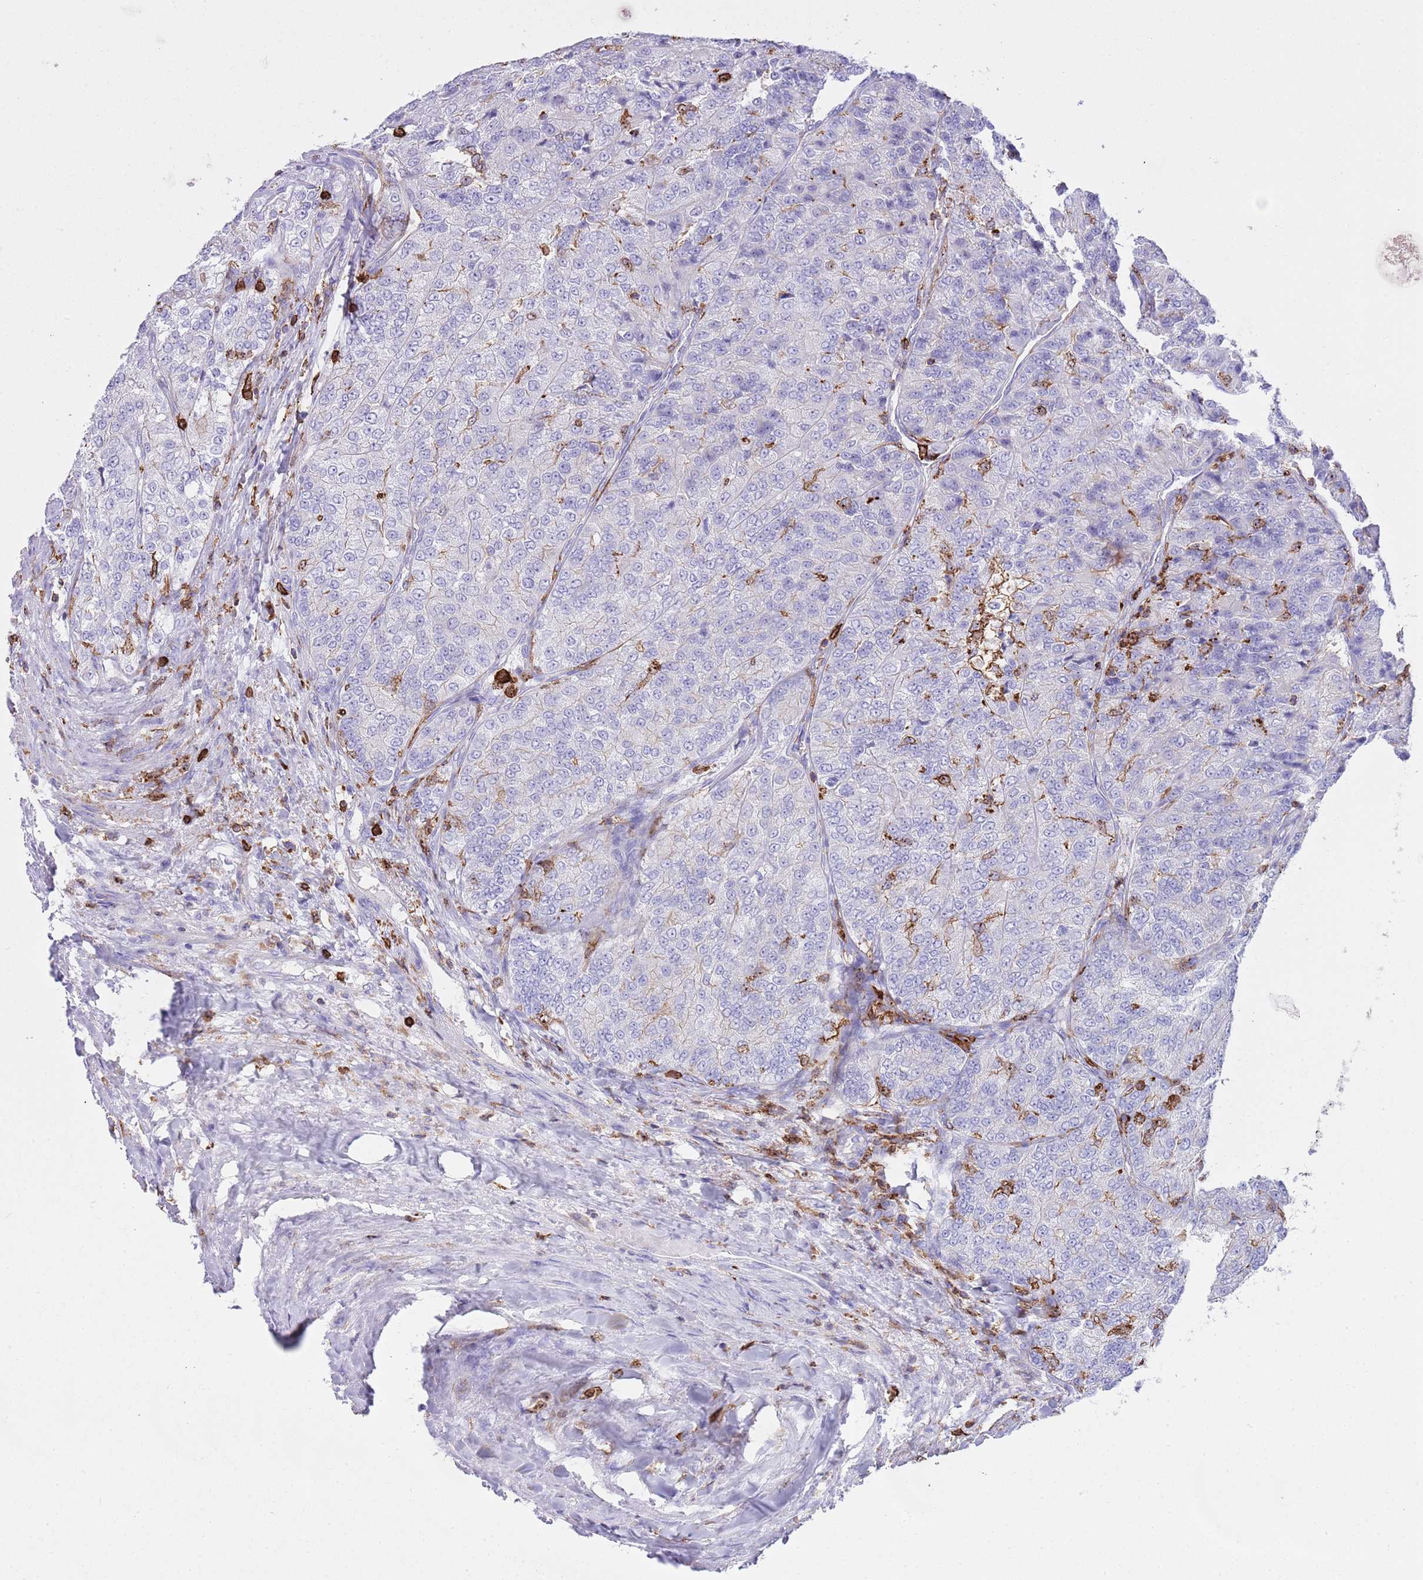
{"staining": {"intensity": "negative", "quantity": "none", "location": "none"}, "tissue": "renal cancer", "cell_type": "Tumor cells", "image_type": "cancer", "snomed": [{"axis": "morphology", "description": "Adenocarcinoma, NOS"}, {"axis": "topography", "description": "Kidney"}], "caption": "Adenocarcinoma (renal) was stained to show a protein in brown. There is no significant staining in tumor cells. Brightfield microscopy of IHC stained with DAB (brown) and hematoxylin (blue), captured at high magnification.", "gene": "EFHD2", "patient": {"sex": "female", "age": 63}}